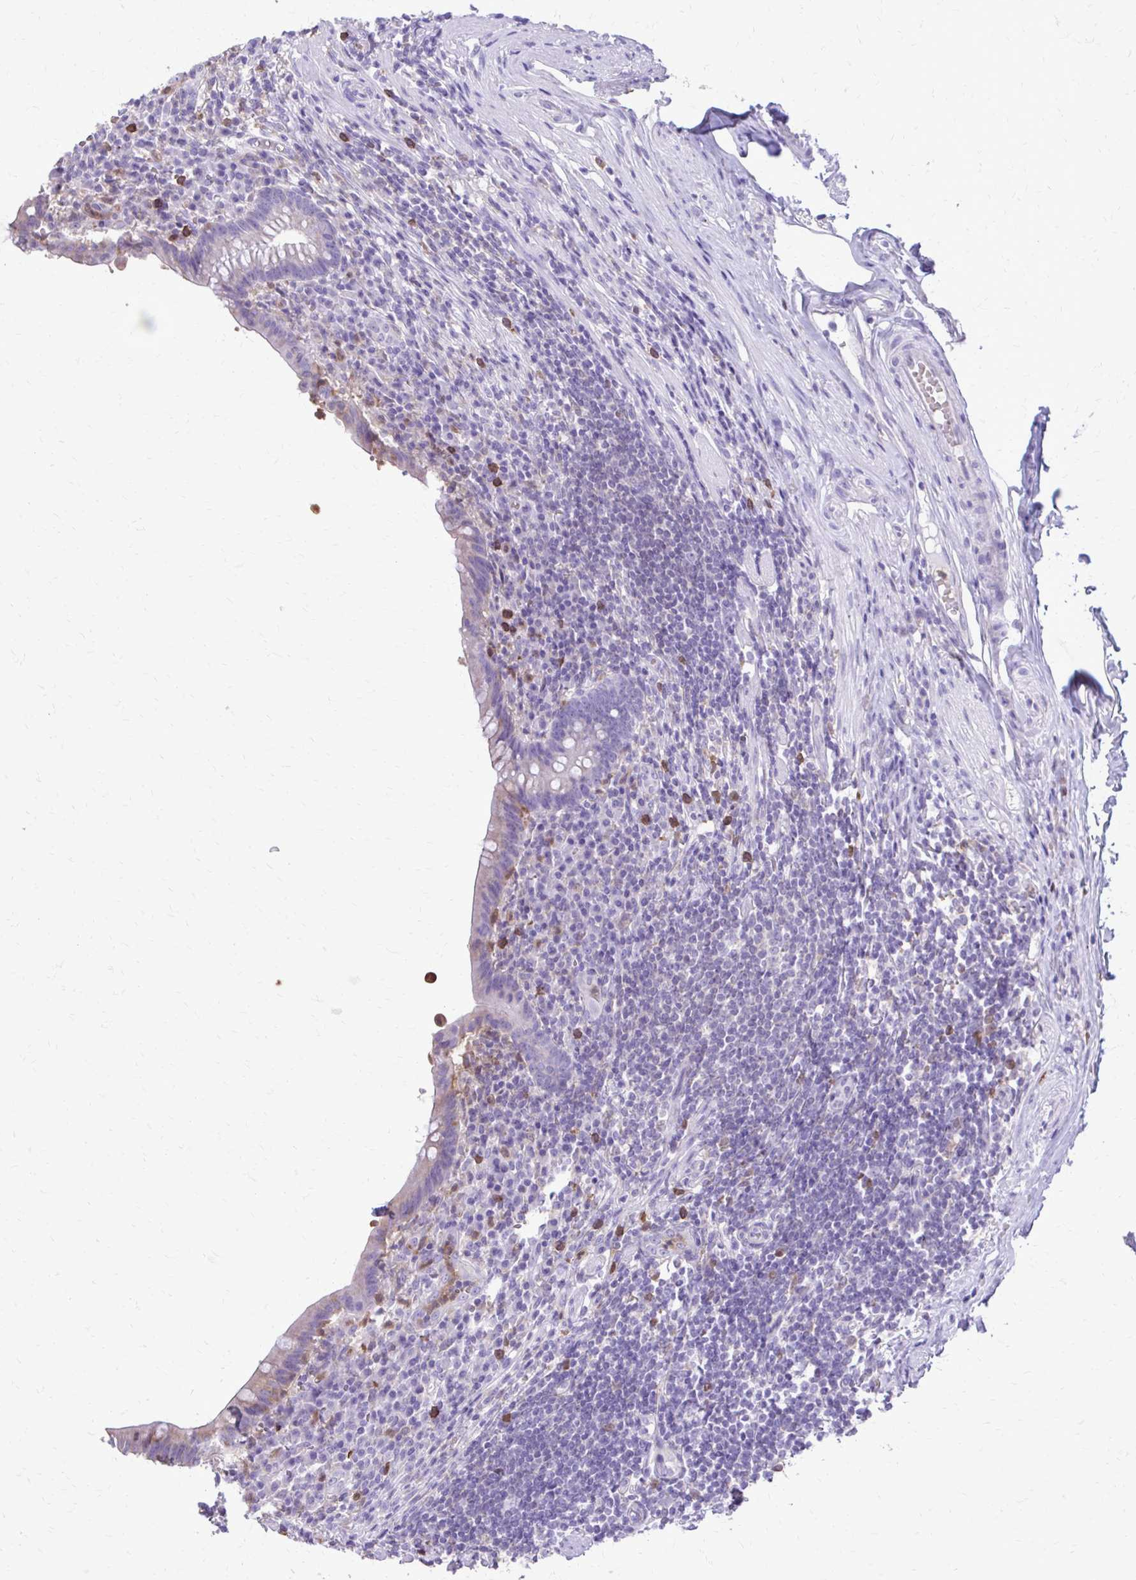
{"staining": {"intensity": "weak", "quantity": "<25%", "location": "cytoplasmic/membranous"}, "tissue": "appendix", "cell_type": "Glandular cells", "image_type": "normal", "snomed": [{"axis": "morphology", "description": "Normal tissue, NOS"}, {"axis": "topography", "description": "Appendix"}], "caption": "Human appendix stained for a protein using immunohistochemistry (IHC) displays no expression in glandular cells.", "gene": "CAT", "patient": {"sex": "female", "age": 56}}